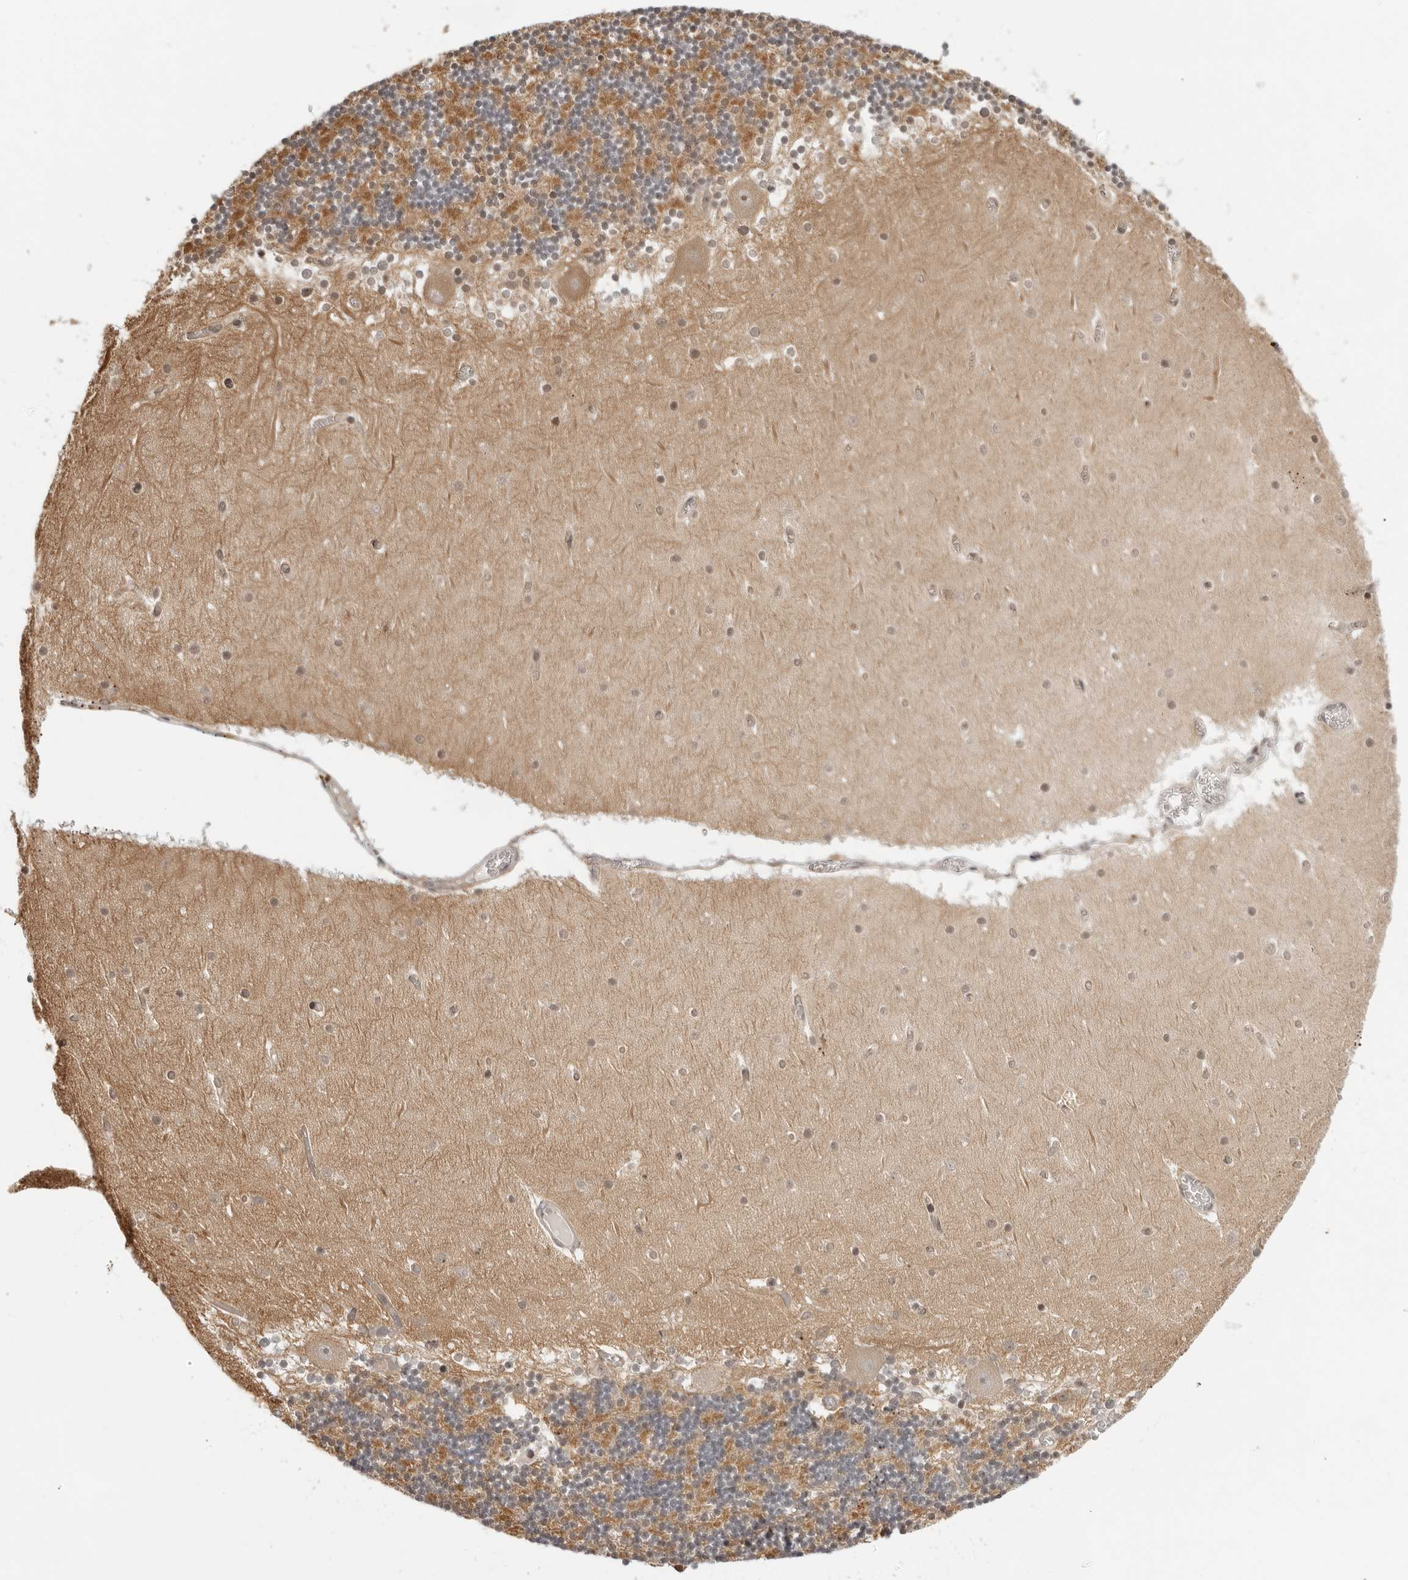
{"staining": {"intensity": "moderate", "quantity": "25%-75%", "location": "cytoplasmic/membranous"}, "tissue": "cerebellum", "cell_type": "Cells in granular layer", "image_type": "normal", "snomed": [{"axis": "morphology", "description": "Normal tissue, NOS"}, {"axis": "topography", "description": "Cerebellum"}], "caption": "This micrograph demonstrates normal cerebellum stained with immunohistochemistry (IHC) to label a protein in brown. The cytoplasmic/membranous of cells in granular layer show moderate positivity for the protein. Nuclei are counter-stained blue.", "gene": "ITGB3BP", "patient": {"sex": "female", "age": 28}}